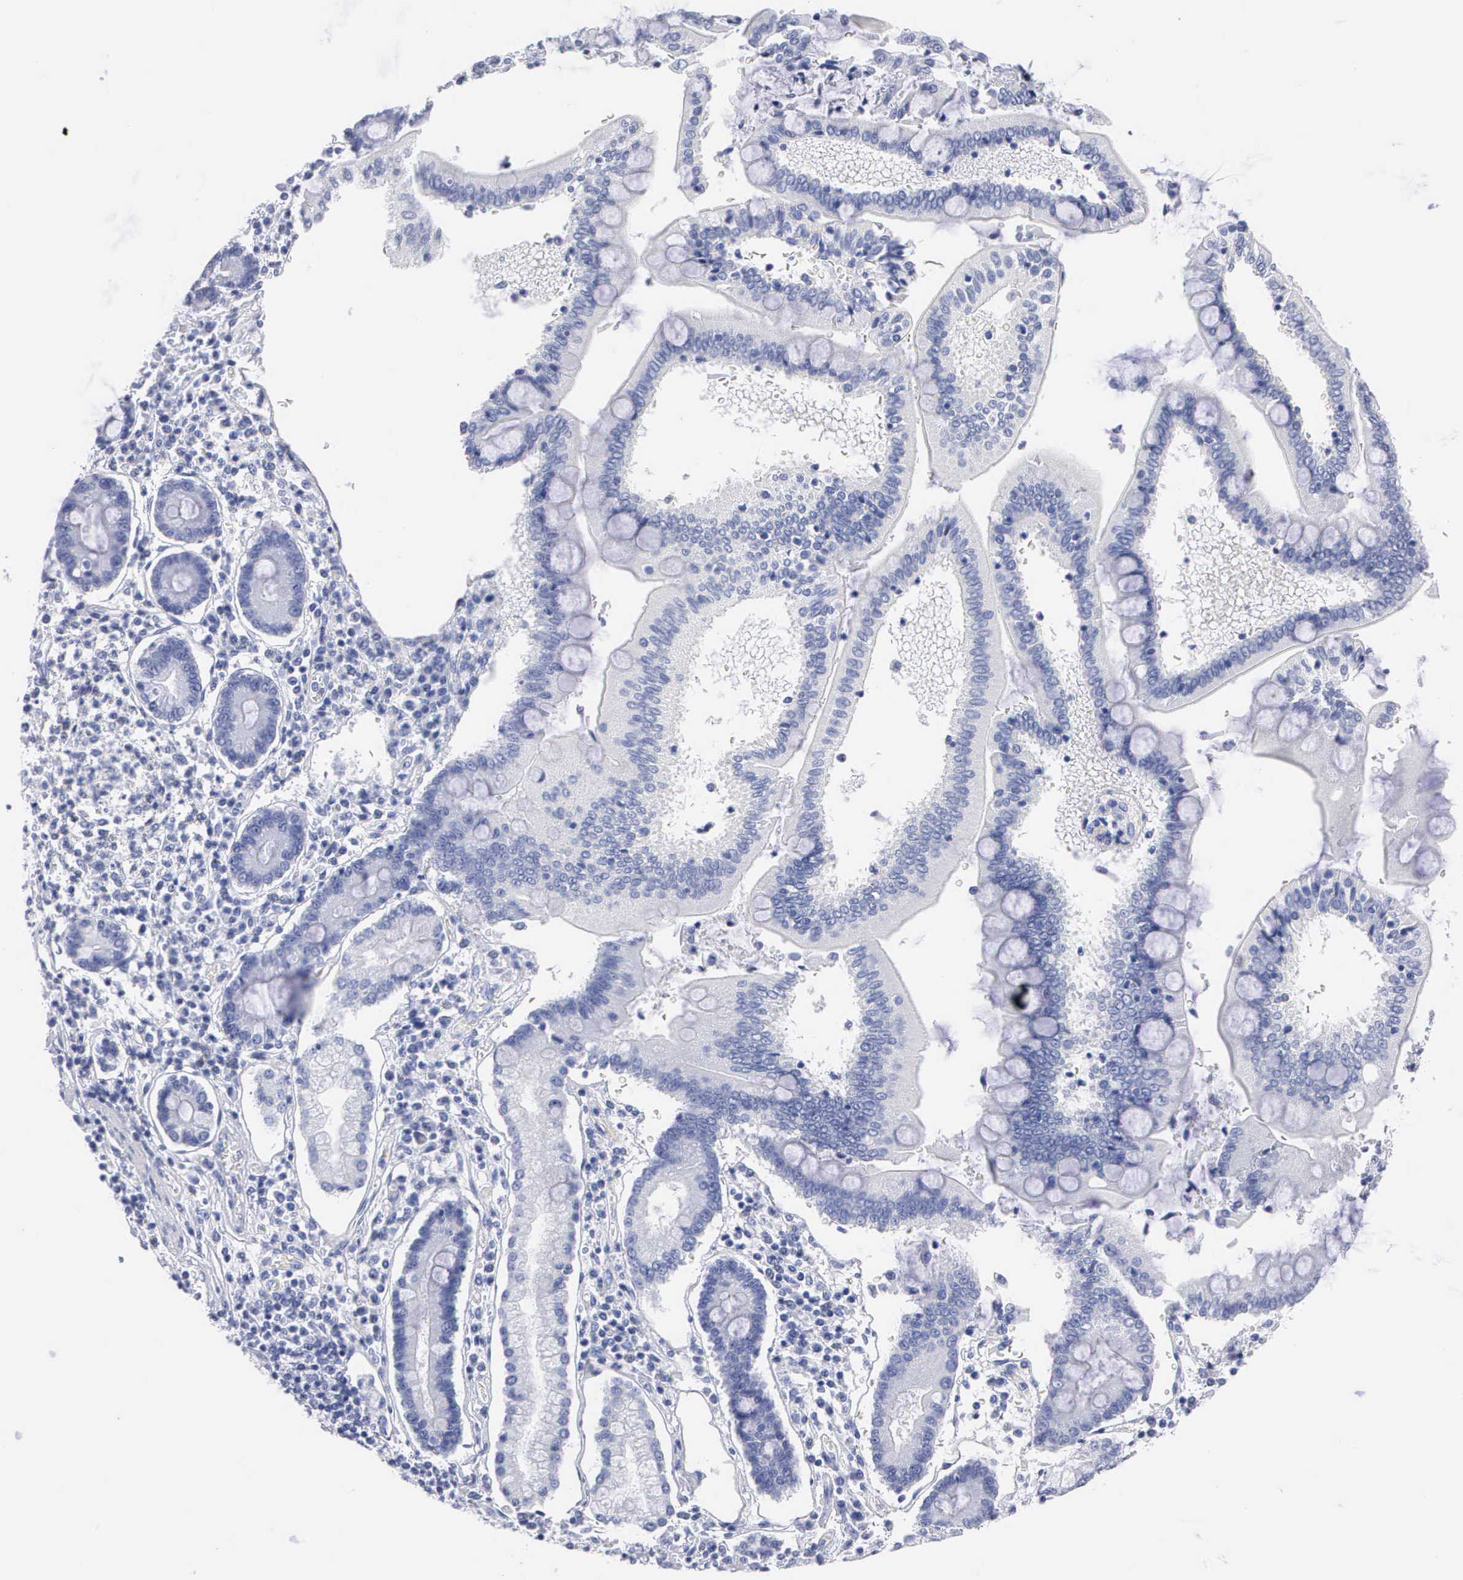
{"staining": {"intensity": "negative", "quantity": "none", "location": "none"}, "tissue": "pancreatic cancer", "cell_type": "Tumor cells", "image_type": "cancer", "snomed": [{"axis": "morphology", "description": "Adenocarcinoma, NOS"}, {"axis": "topography", "description": "Pancreas"}], "caption": "A micrograph of pancreatic cancer (adenocarcinoma) stained for a protein shows no brown staining in tumor cells.", "gene": "CYP19A1", "patient": {"sex": "female", "age": 57}}